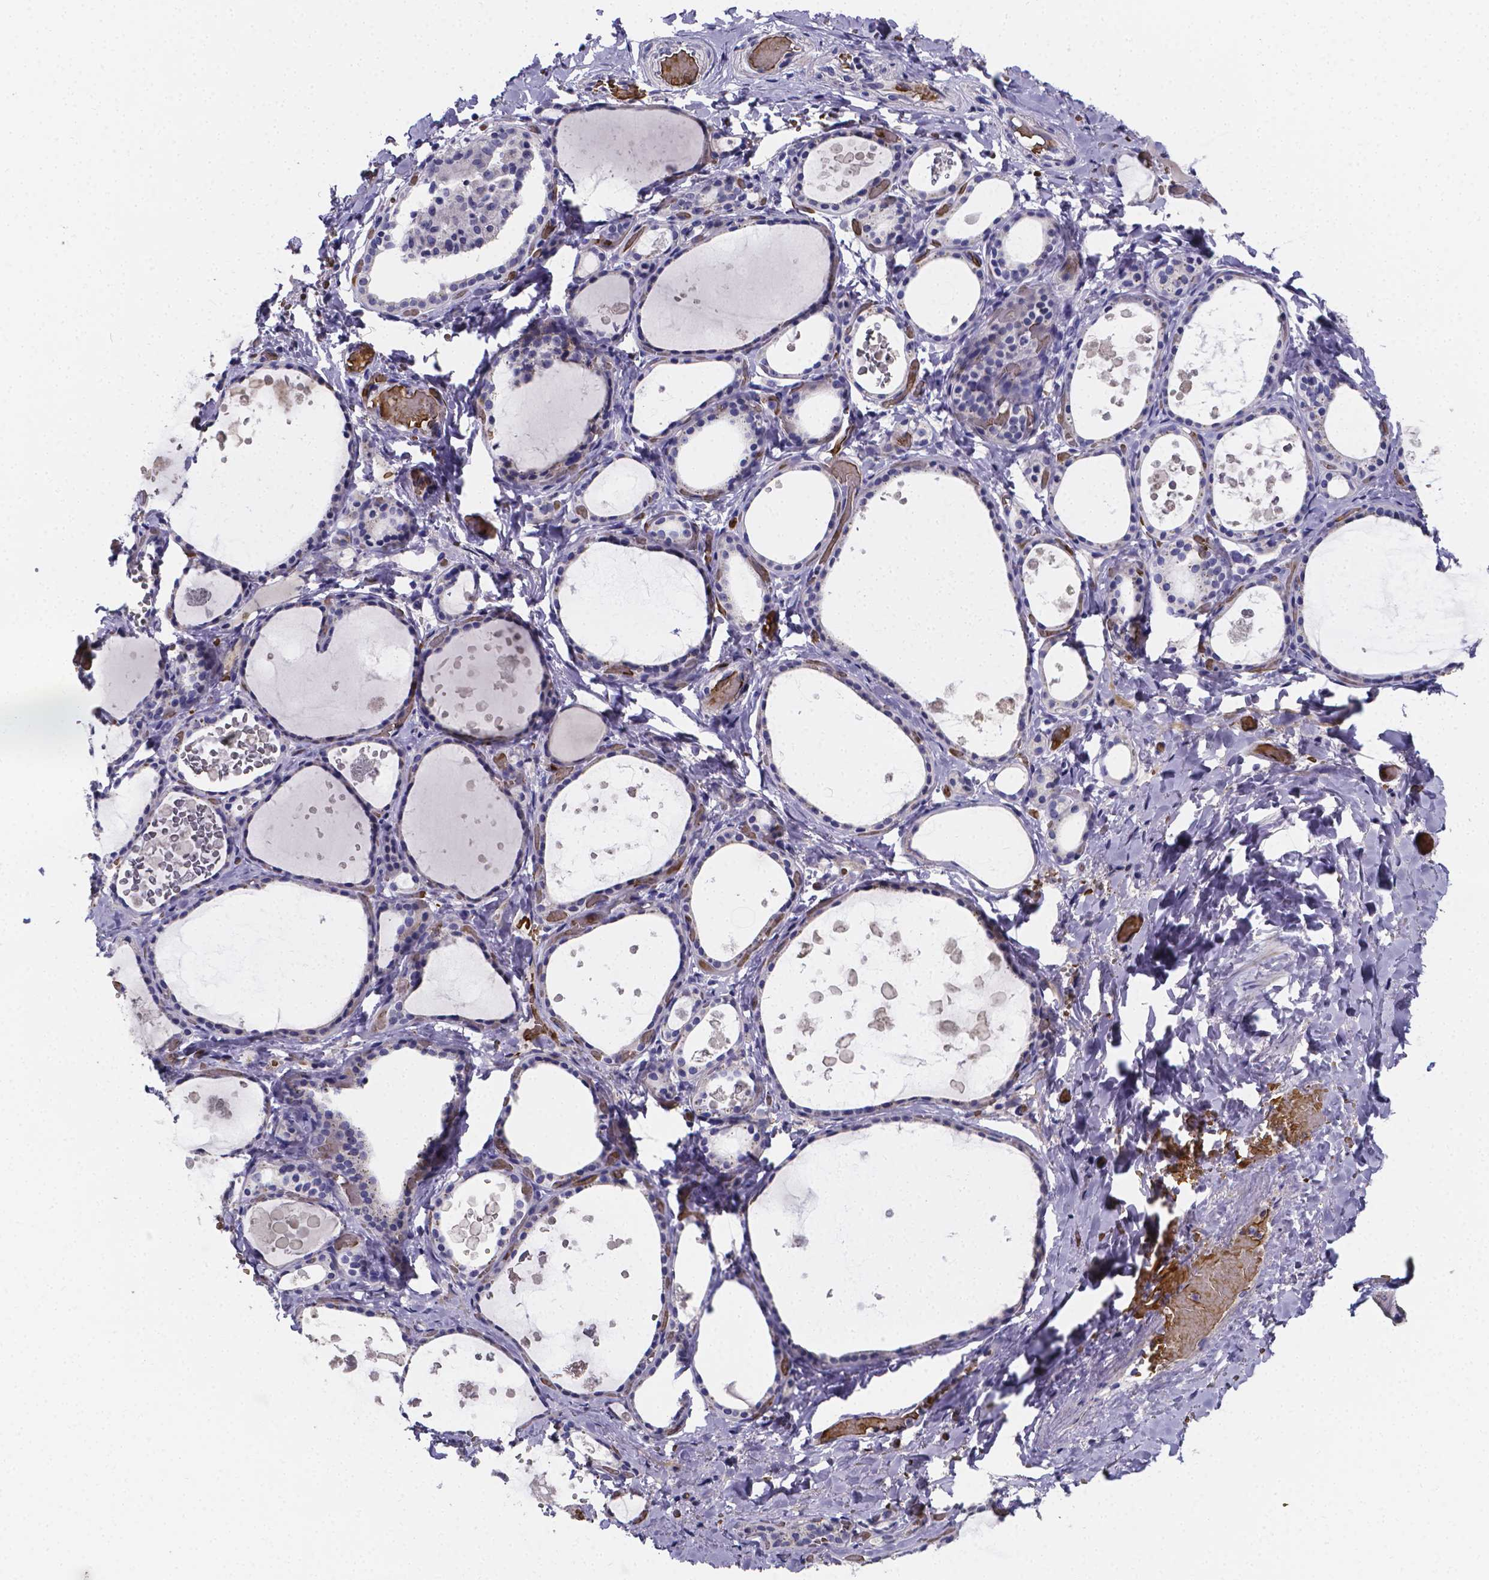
{"staining": {"intensity": "negative", "quantity": "none", "location": "none"}, "tissue": "thyroid gland", "cell_type": "Glandular cells", "image_type": "normal", "snomed": [{"axis": "morphology", "description": "Normal tissue, NOS"}, {"axis": "topography", "description": "Thyroid gland"}], "caption": "This is an IHC image of unremarkable thyroid gland. There is no staining in glandular cells.", "gene": "GABRA3", "patient": {"sex": "female", "age": 56}}